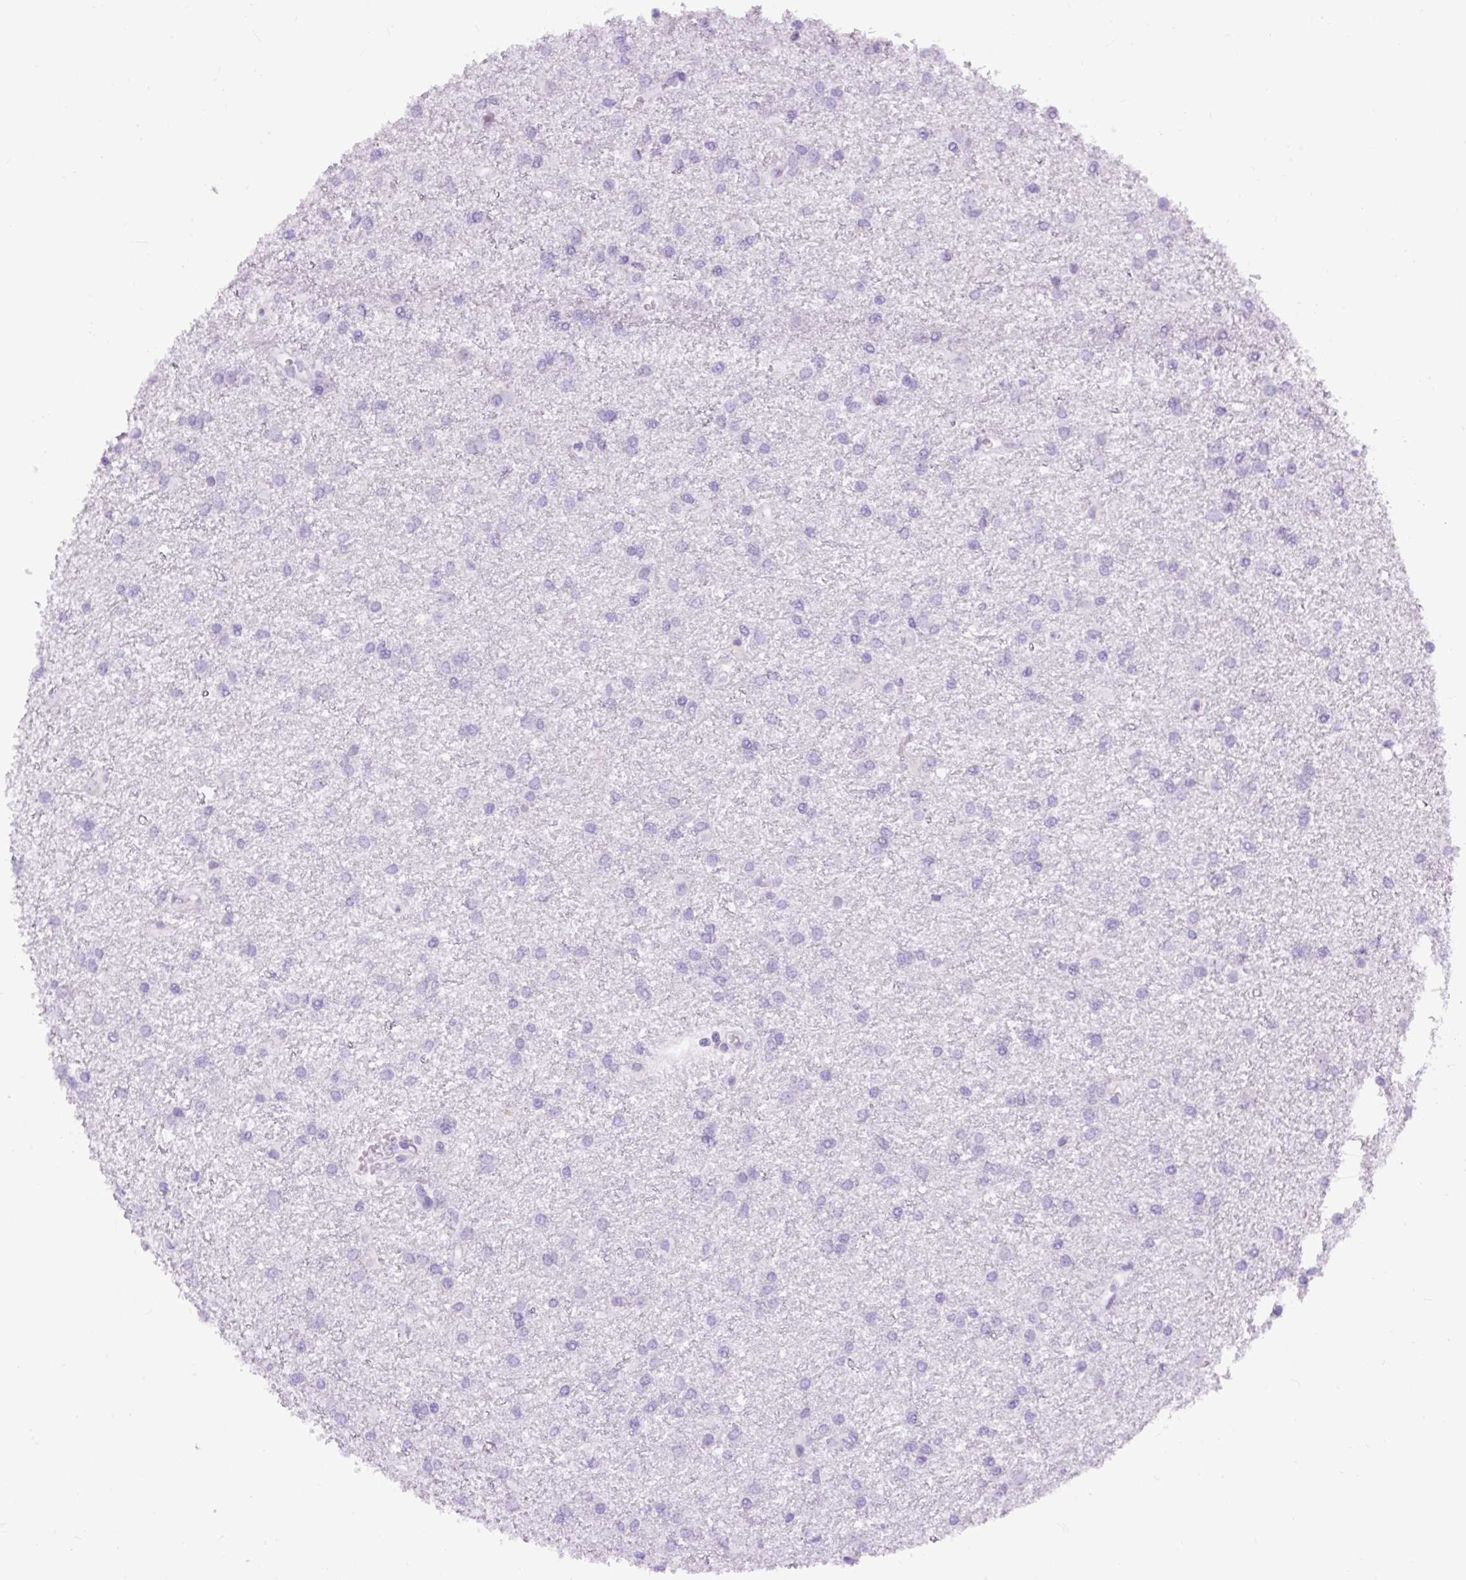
{"staining": {"intensity": "negative", "quantity": "none", "location": "none"}, "tissue": "glioma", "cell_type": "Tumor cells", "image_type": "cancer", "snomed": [{"axis": "morphology", "description": "Glioma, malignant, High grade"}, {"axis": "topography", "description": "Brain"}], "caption": "Immunohistochemical staining of human malignant glioma (high-grade) exhibits no significant positivity in tumor cells. Nuclei are stained in blue.", "gene": "DDOST", "patient": {"sex": "female", "age": 50}}